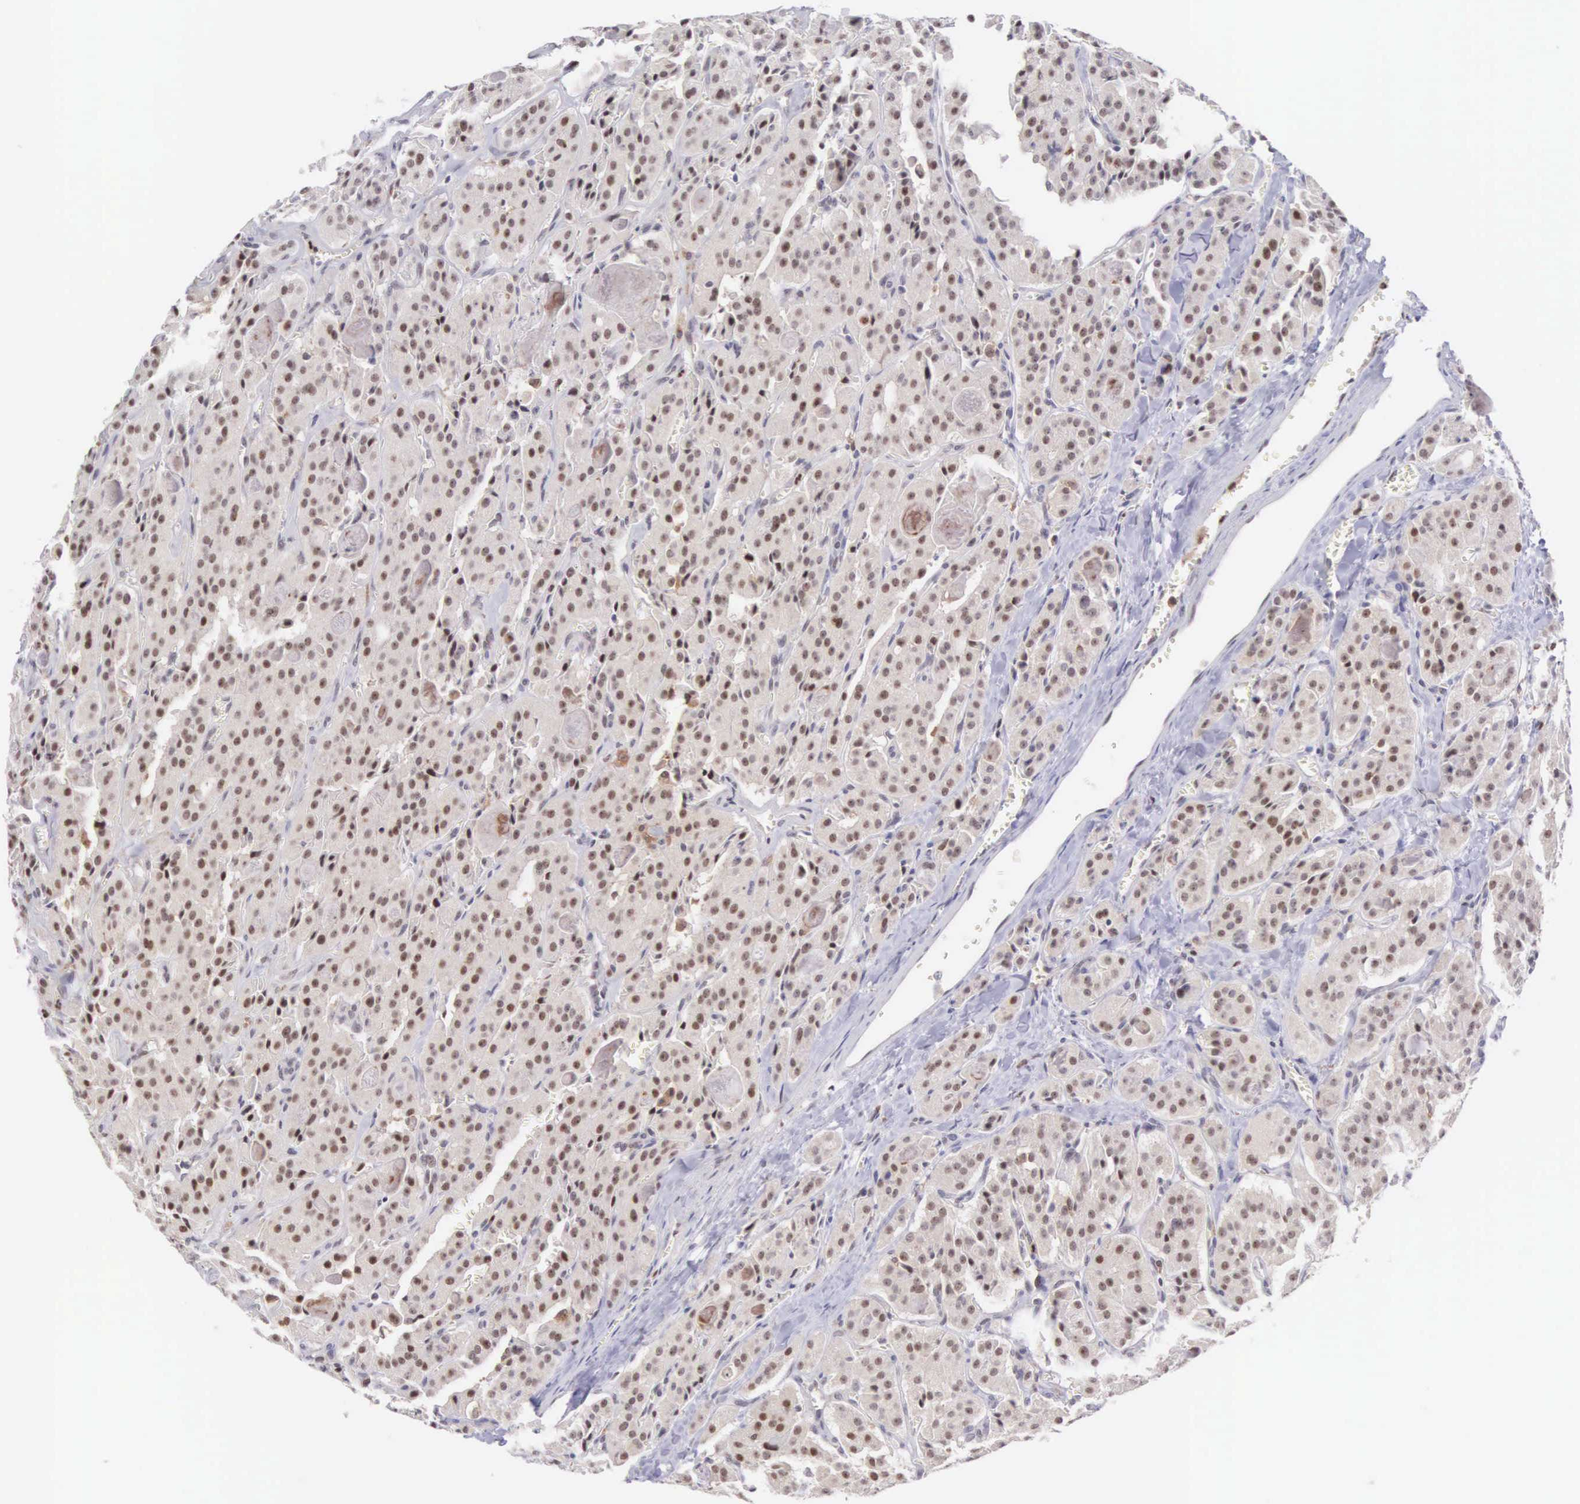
{"staining": {"intensity": "weak", "quantity": "25%-75%", "location": "nuclear"}, "tissue": "thyroid cancer", "cell_type": "Tumor cells", "image_type": "cancer", "snomed": [{"axis": "morphology", "description": "Carcinoma, NOS"}, {"axis": "topography", "description": "Thyroid gland"}], "caption": "The histopathology image demonstrates staining of thyroid cancer (carcinoma), revealing weak nuclear protein staining (brown color) within tumor cells.", "gene": "GRK3", "patient": {"sex": "male", "age": 76}}